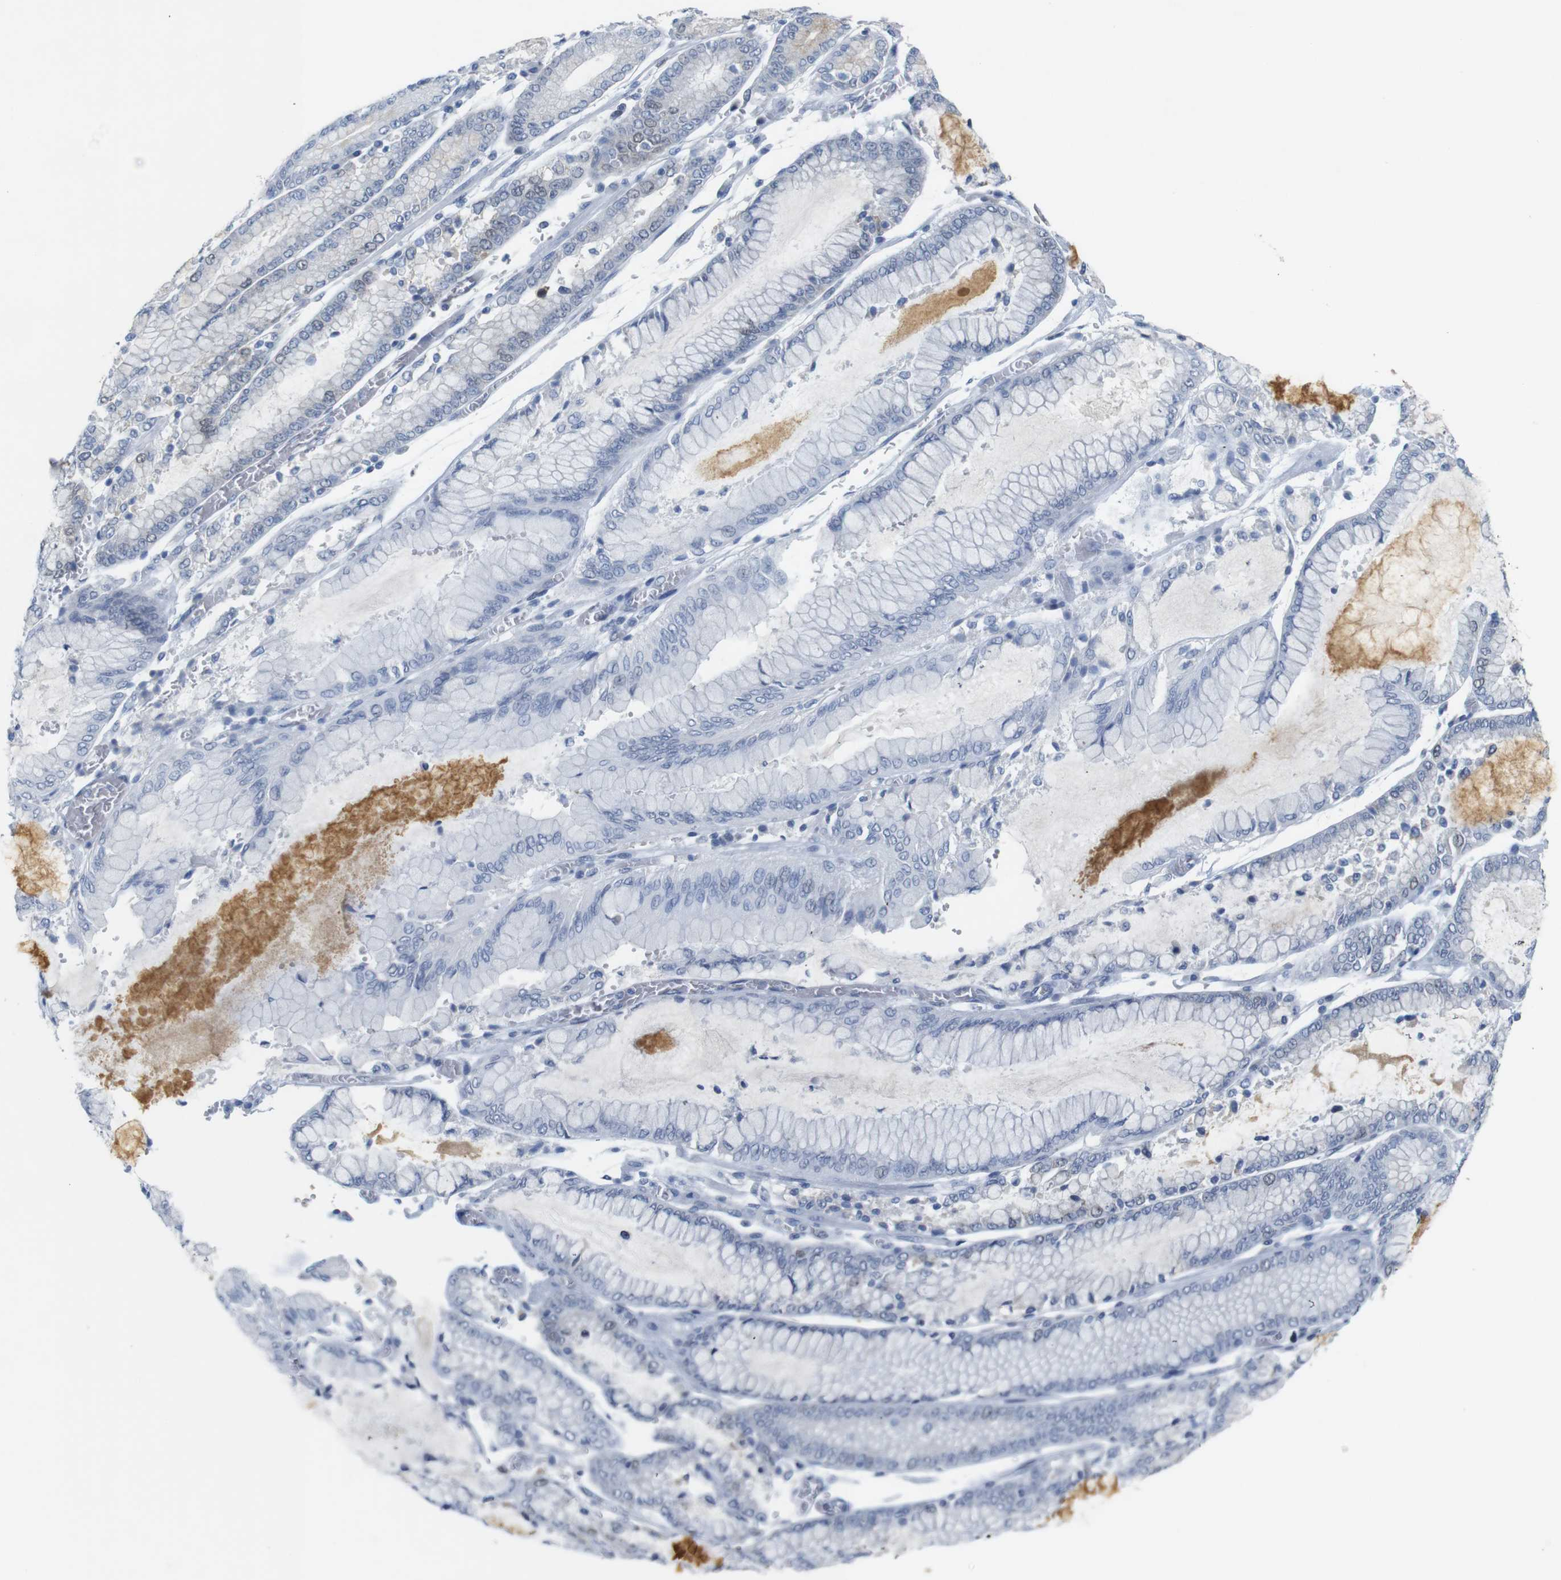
{"staining": {"intensity": "weak", "quantity": "<25%", "location": "cytoplasmic/membranous"}, "tissue": "stomach cancer", "cell_type": "Tumor cells", "image_type": "cancer", "snomed": [{"axis": "morphology", "description": "Normal tissue, NOS"}, {"axis": "morphology", "description": "Adenocarcinoma, NOS"}, {"axis": "topography", "description": "Stomach, upper"}, {"axis": "topography", "description": "Stomach"}], "caption": "The histopathology image demonstrates no staining of tumor cells in adenocarcinoma (stomach).", "gene": "CDK2", "patient": {"sex": "male", "age": 76}}